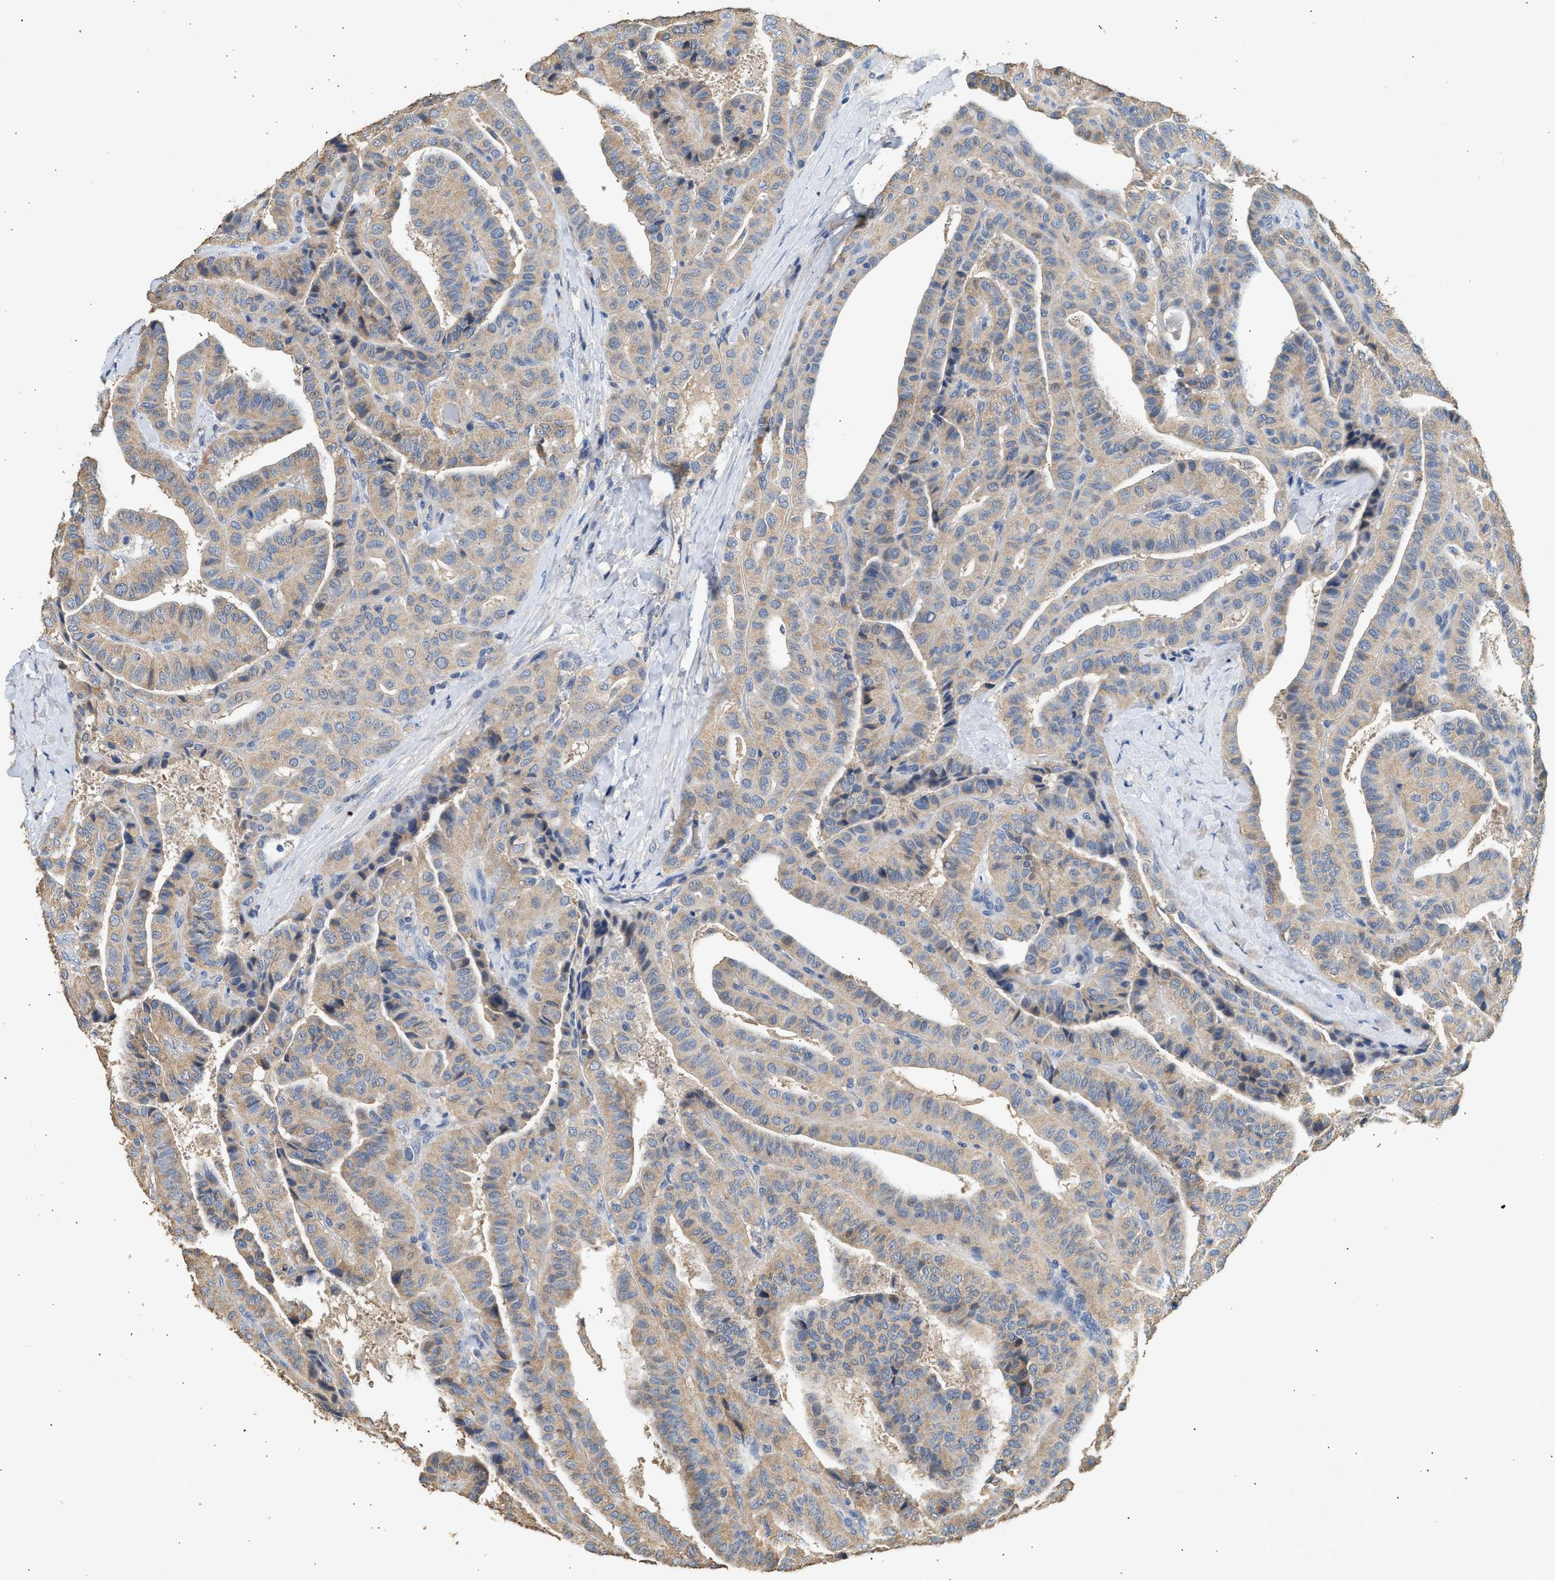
{"staining": {"intensity": "weak", "quantity": ">75%", "location": "cytoplasmic/membranous"}, "tissue": "thyroid cancer", "cell_type": "Tumor cells", "image_type": "cancer", "snomed": [{"axis": "morphology", "description": "Papillary adenocarcinoma, NOS"}, {"axis": "topography", "description": "Thyroid gland"}], "caption": "Protein staining demonstrates weak cytoplasmic/membranous expression in approximately >75% of tumor cells in papillary adenocarcinoma (thyroid).", "gene": "WDR31", "patient": {"sex": "male", "age": 77}}